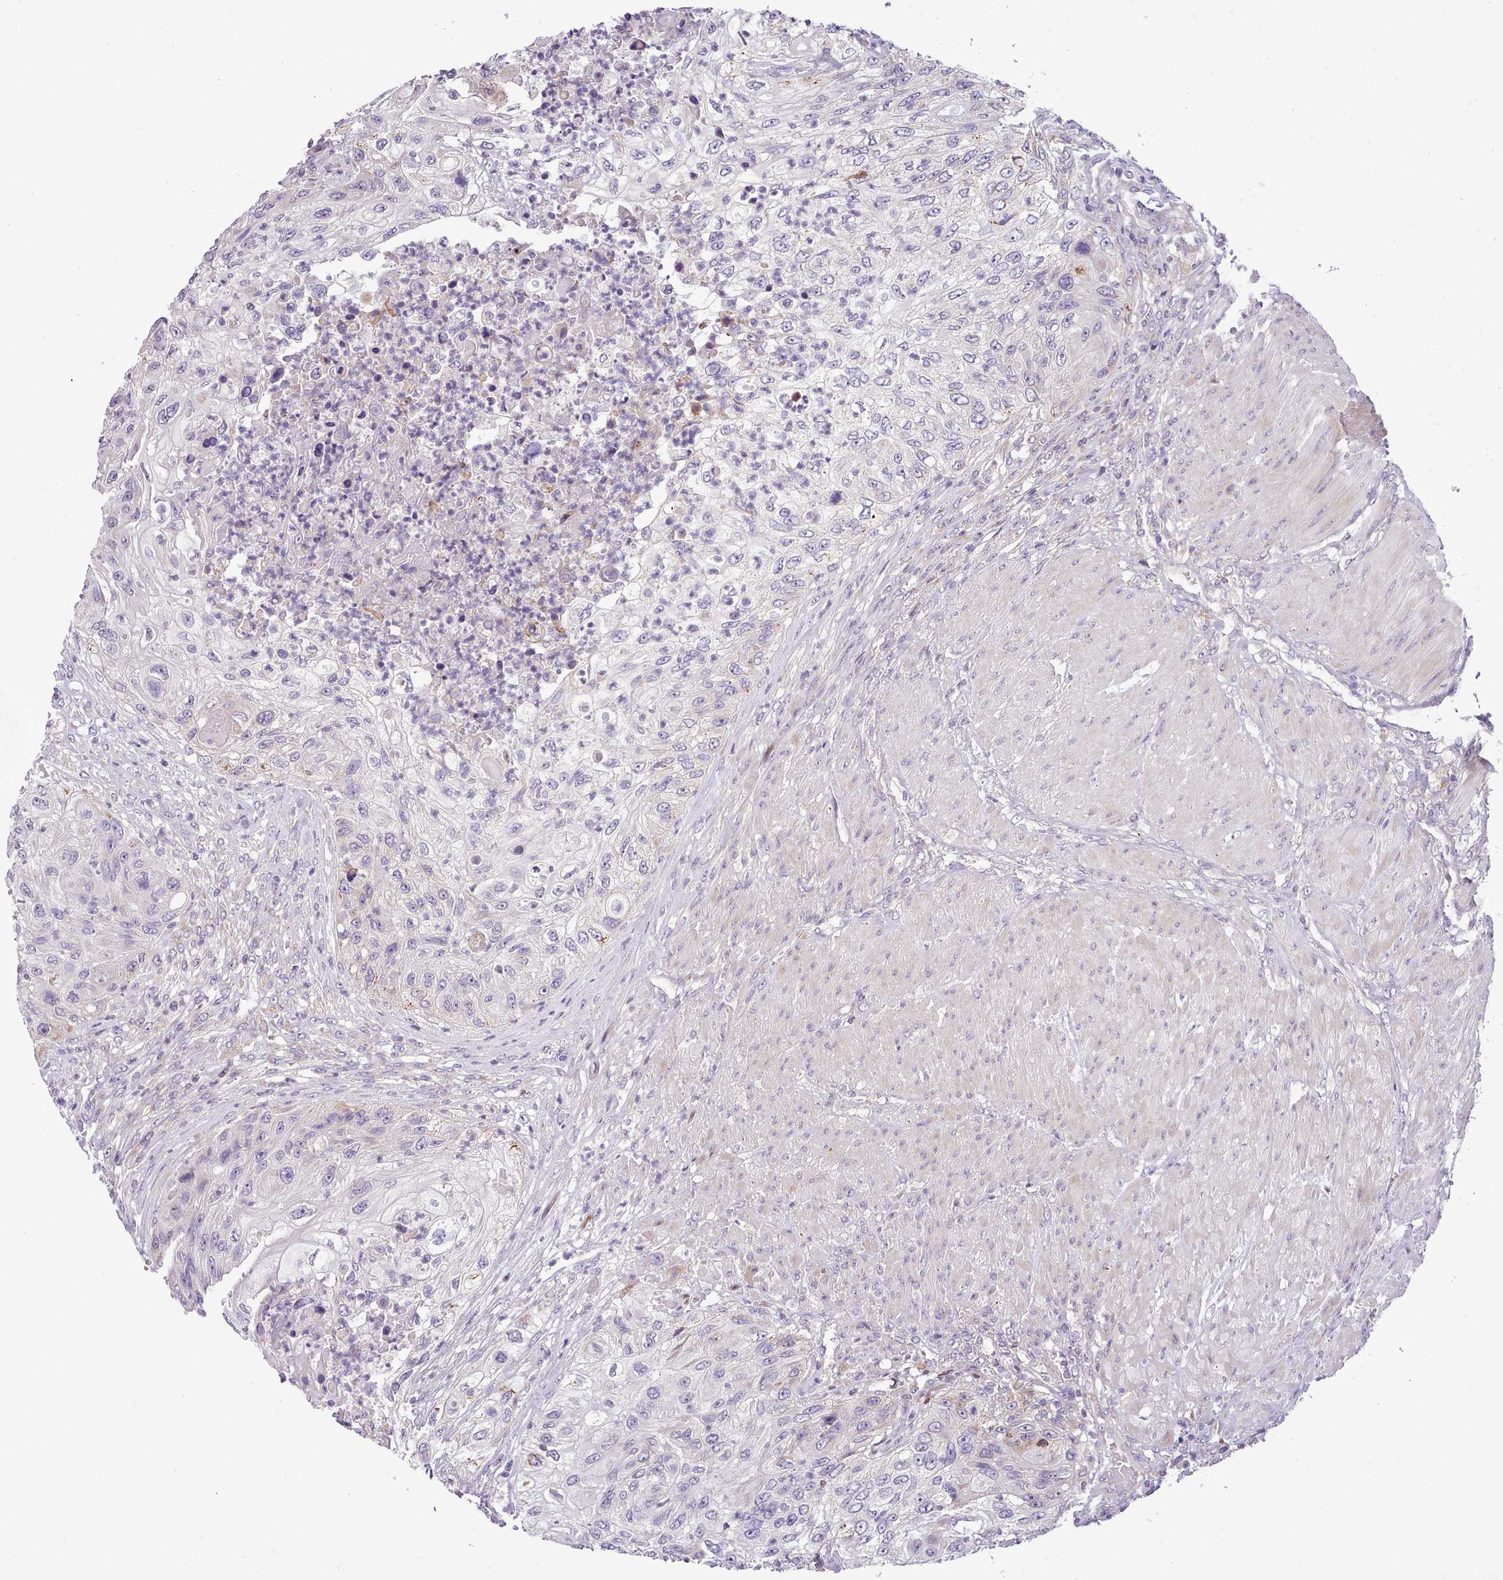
{"staining": {"intensity": "negative", "quantity": "none", "location": "none"}, "tissue": "urothelial cancer", "cell_type": "Tumor cells", "image_type": "cancer", "snomed": [{"axis": "morphology", "description": "Urothelial carcinoma, High grade"}, {"axis": "topography", "description": "Urinary bladder"}], "caption": "High magnification brightfield microscopy of urothelial cancer stained with DAB (brown) and counterstained with hematoxylin (blue): tumor cells show no significant staining.", "gene": "FAM83E", "patient": {"sex": "female", "age": 60}}